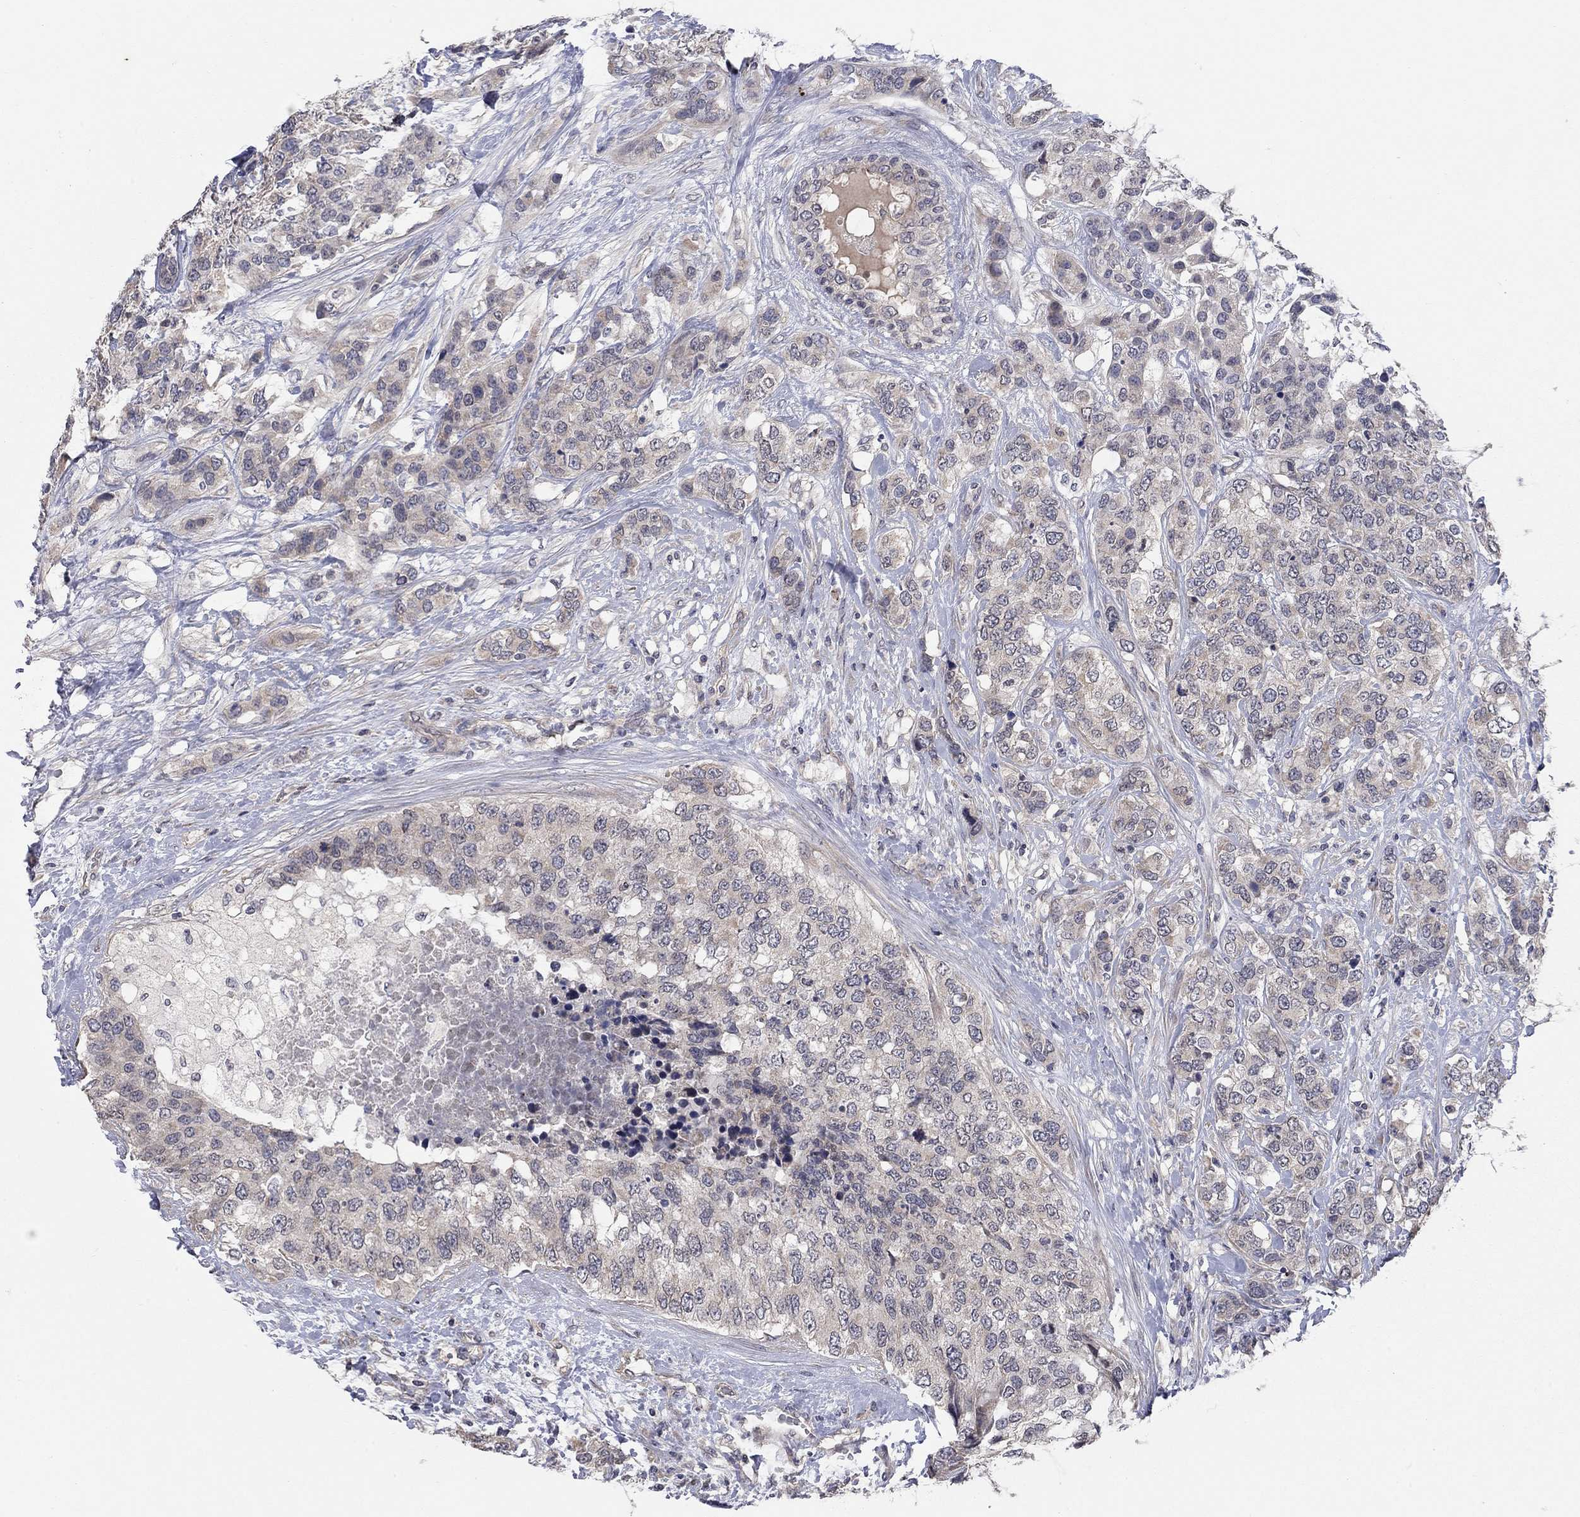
{"staining": {"intensity": "weak", "quantity": "25%-75%", "location": "cytoplasmic/membranous"}, "tissue": "breast cancer", "cell_type": "Tumor cells", "image_type": "cancer", "snomed": [{"axis": "morphology", "description": "Lobular carcinoma"}, {"axis": "topography", "description": "Breast"}], "caption": "An IHC histopathology image of tumor tissue is shown. Protein staining in brown labels weak cytoplasmic/membranous positivity in lobular carcinoma (breast) within tumor cells.", "gene": "WASF3", "patient": {"sex": "female", "age": 59}}